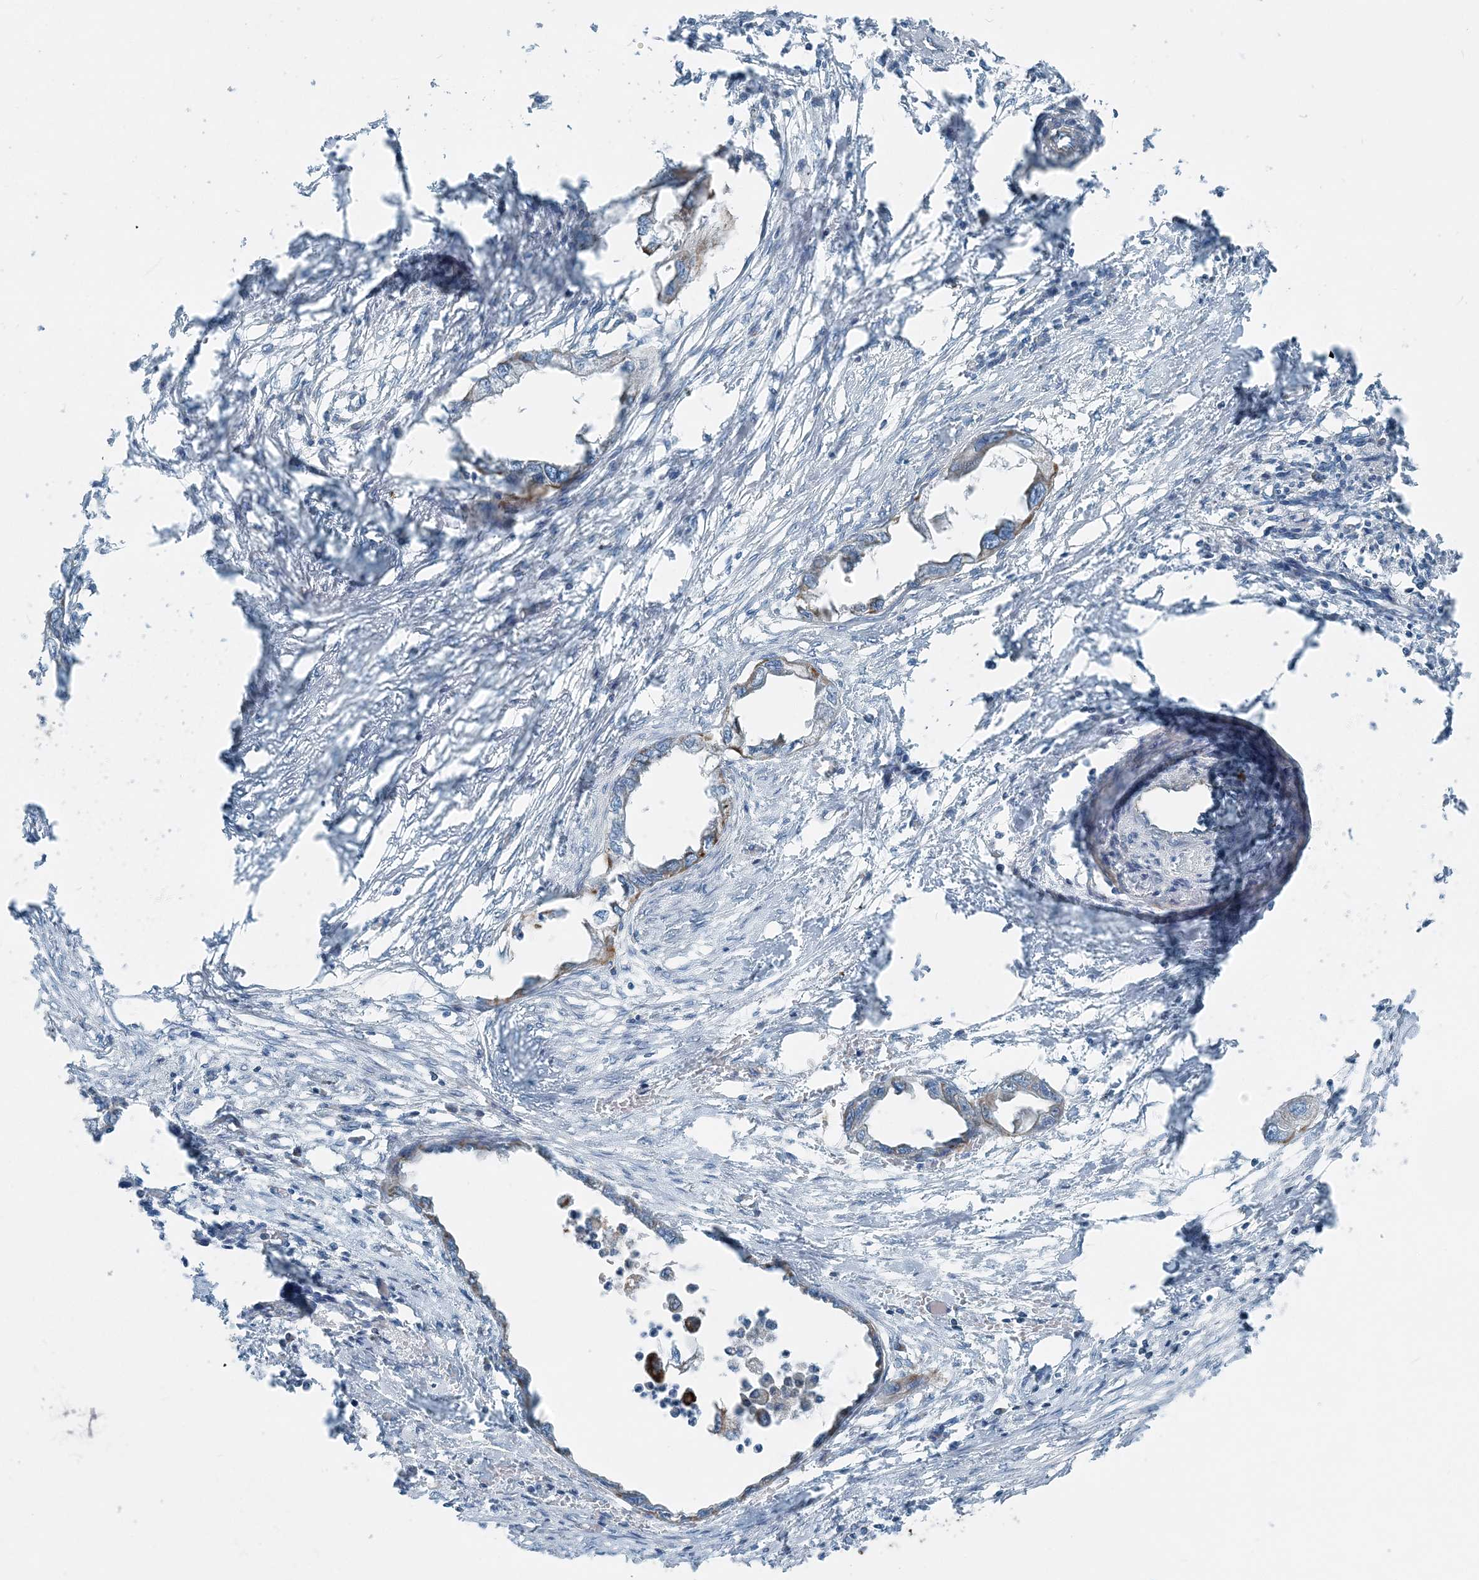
{"staining": {"intensity": "negative", "quantity": "none", "location": "none"}, "tissue": "endometrial cancer", "cell_type": "Tumor cells", "image_type": "cancer", "snomed": [{"axis": "morphology", "description": "Adenocarcinoma, NOS"}, {"axis": "morphology", "description": "Adenocarcinoma, metastatic, NOS"}, {"axis": "topography", "description": "Adipose tissue"}, {"axis": "topography", "description": "Endometrium"}], "caption": "The image displays no significant staining in tumor cells of adenocarcinoma (endometrial). Nuclei are stained in blue.", "gene": "INTU", "patient": {"sex": "female", "age": 67}}